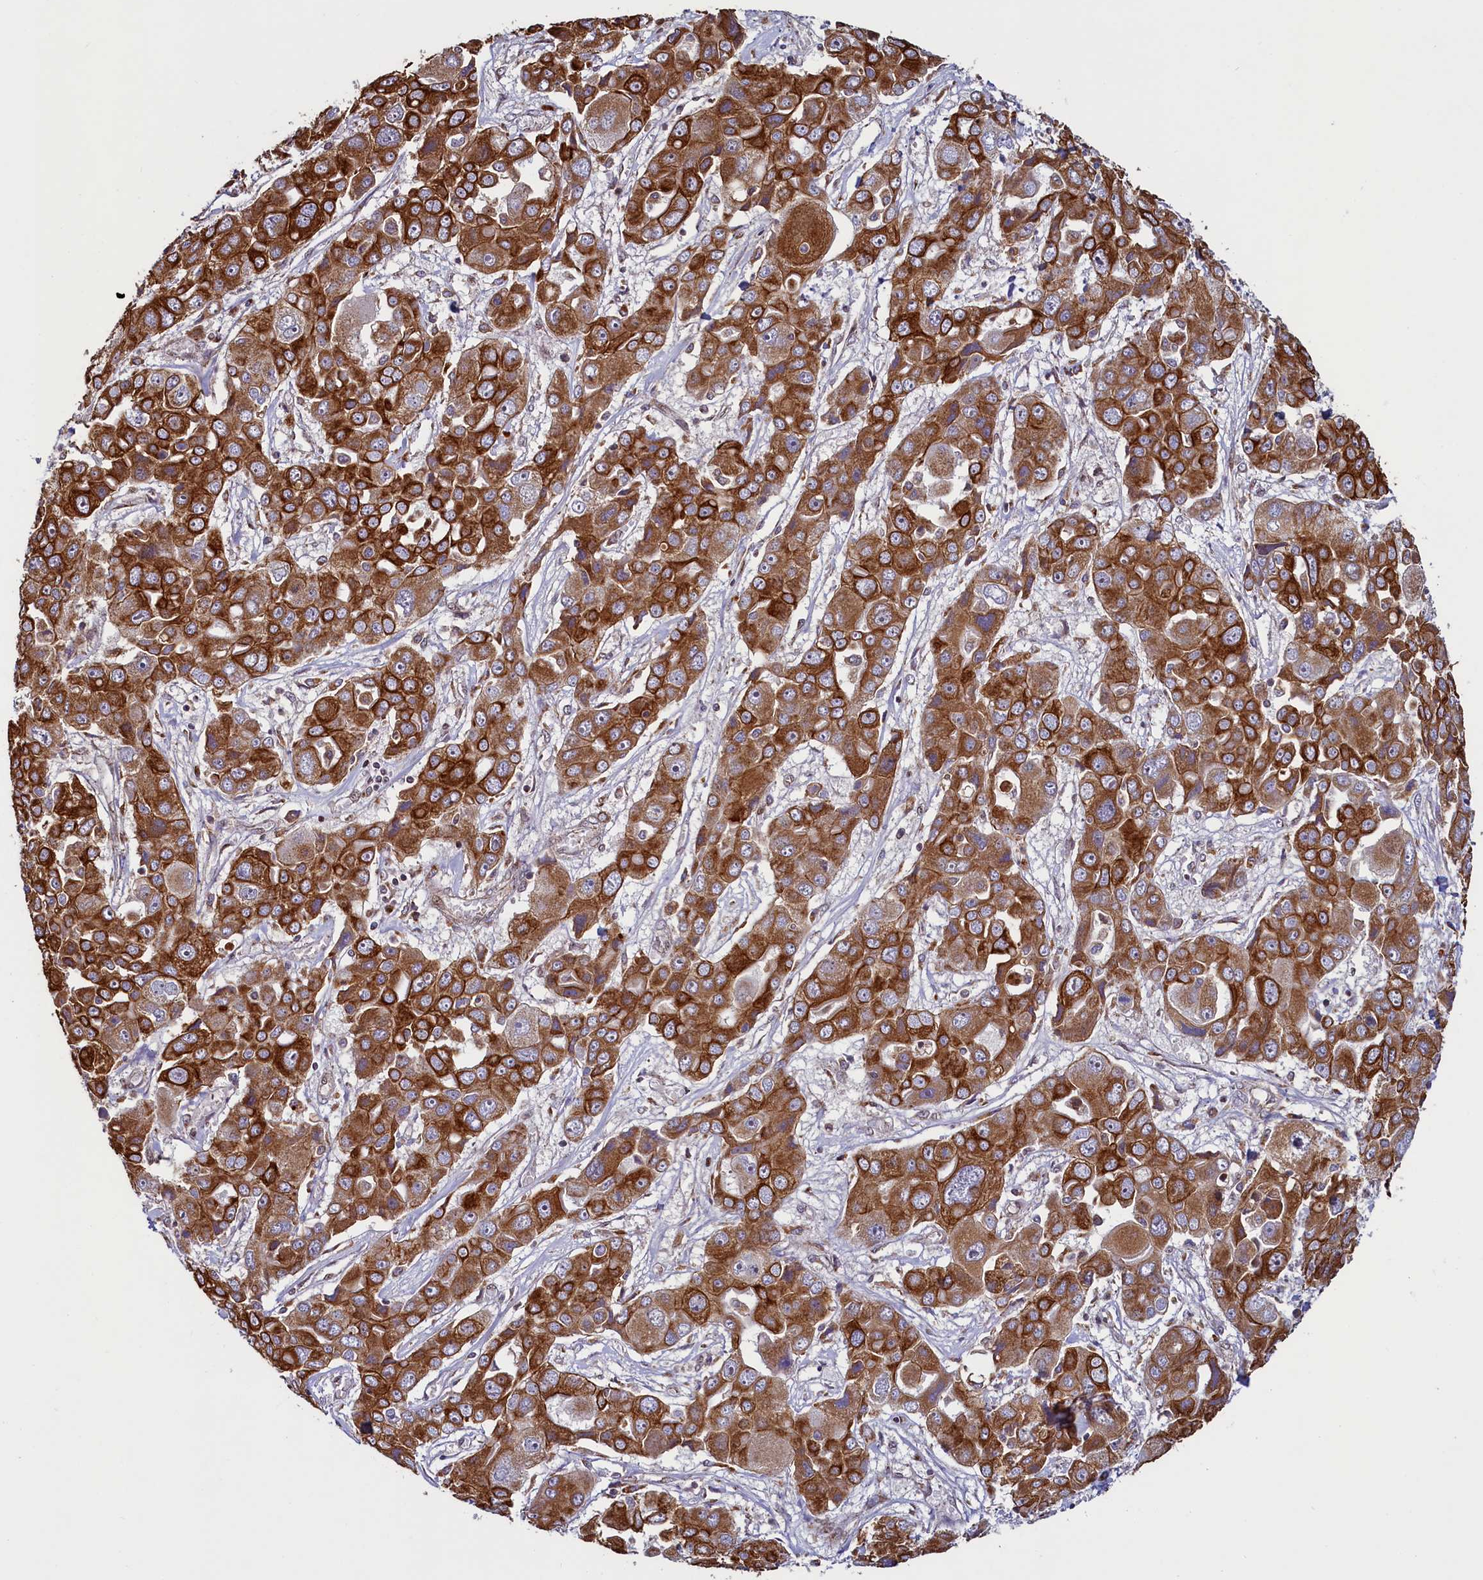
{"staining": {"intensity": "strong", "quantity": ">75%", "location": "cytoplasmic/membranous"}, "tissue": "liver cancer", "cell_type": "Tumor cells", "image_type": "cancer", "snomed": [{"axis": "morphology", "description": "Cholangiocarcinoma"}, {"axis": "topography", "description": "Liver"}], "caption": "Protein expression analysis of liver cancer displays strong cytoplasmic/membranous expression in about >75% of tumor cells.", "gene": "ZNF577", "patient": {"sex": "male", "age": 67}}